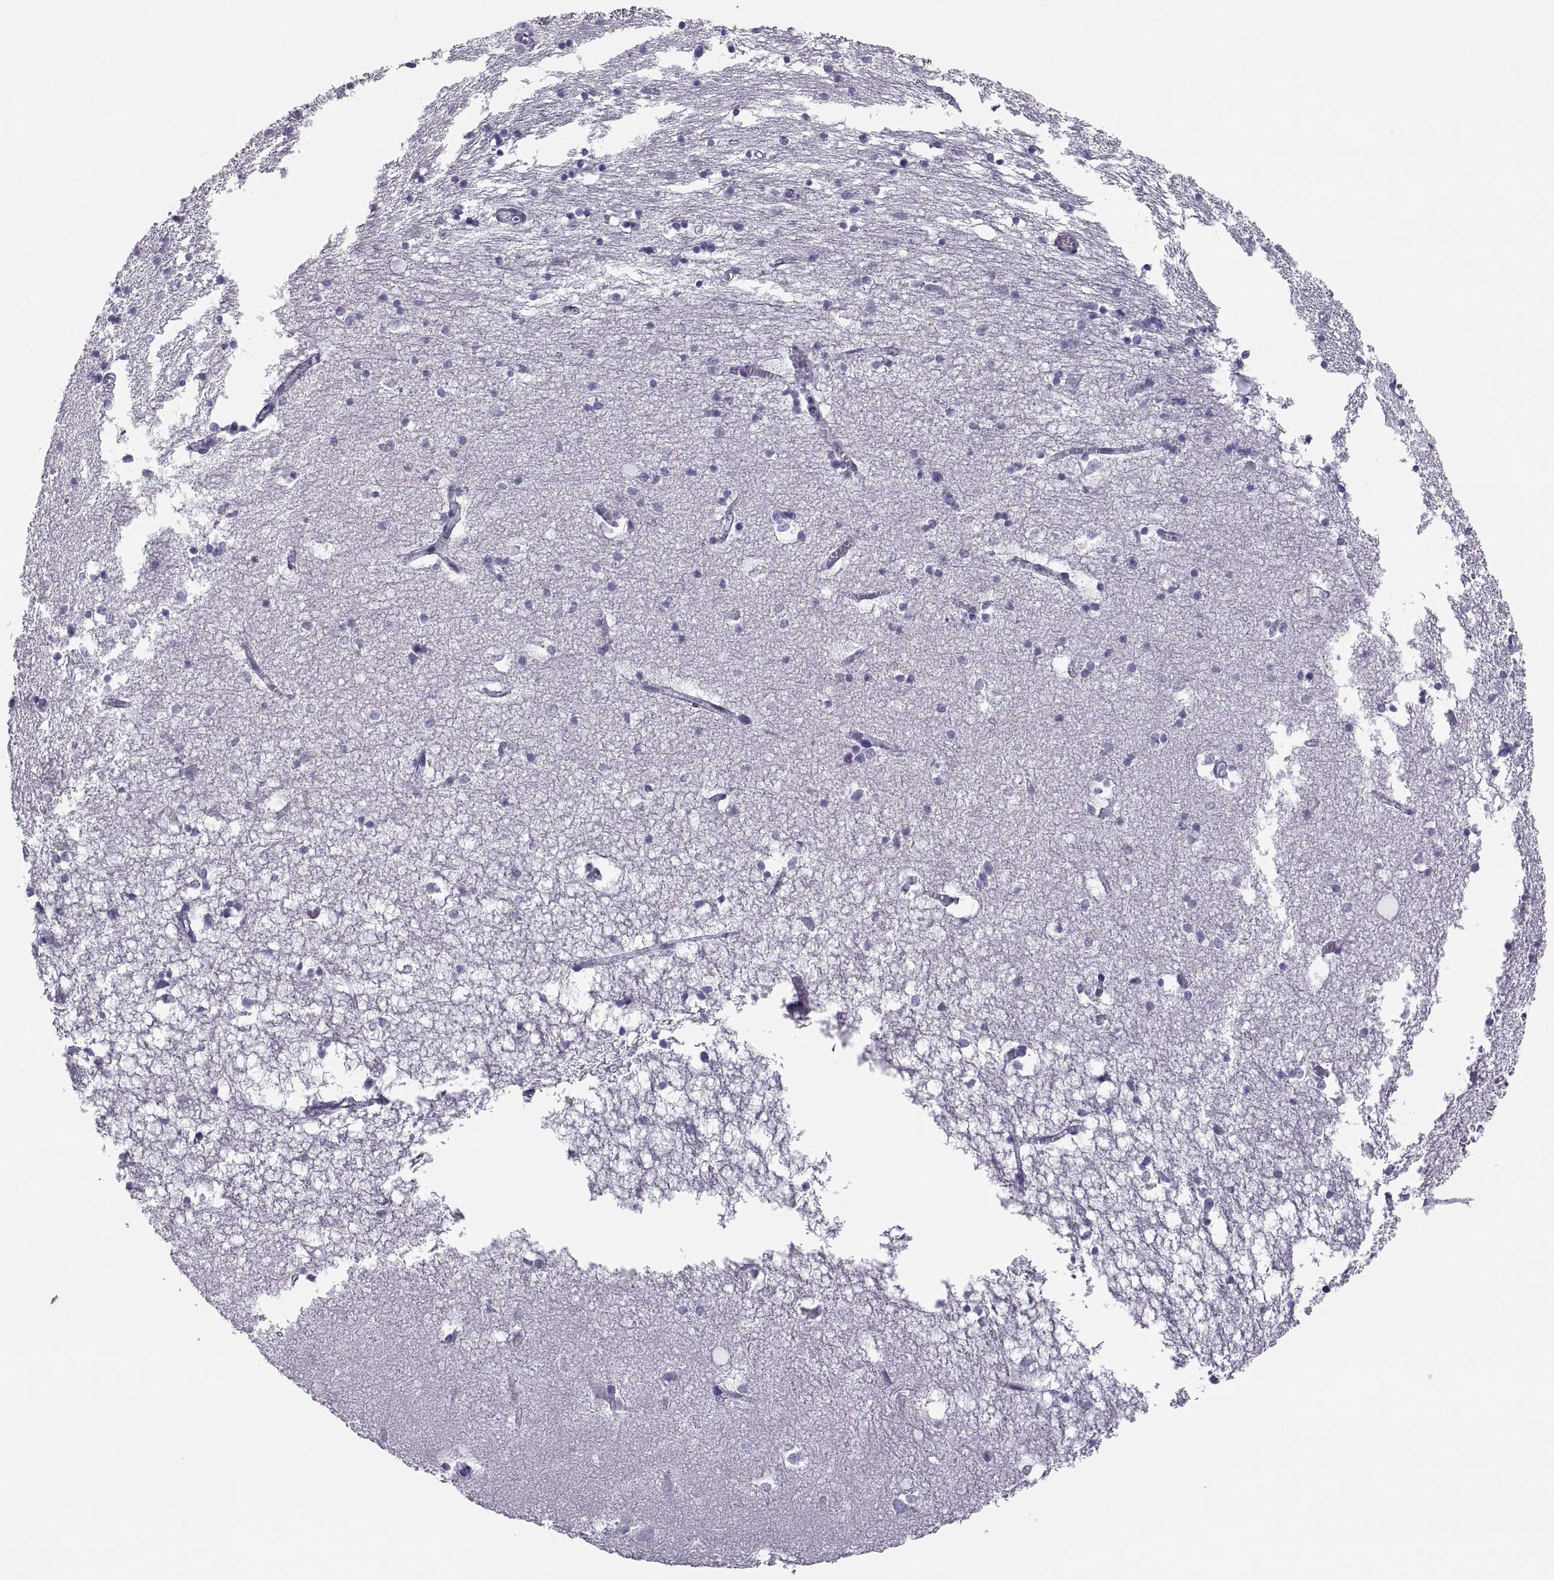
{"staining": {"intensity": "negative", "quantity": "none", "location": "none"}, "tissue": "hippocampus", "cell_type": "Glial cells", "image_type": "normal", "snomed": [{"axis": "morphology", "description": "Normal tissue, NOS"}, {"axis": "topography", "description": "Lateral ventricle wall"}, {"axis": "topography", "description": "Hippocampus"}], "caption": "A high-resolution micrograph shows IHC staining of benign hippocampus, which demonstrates no significant positivity in glial cells. The staining was performed using DAB (3,3'-diaminobenzidine) to visualize the protein expression in brown, while the nuclei were stained in blue with hematoxylin (Magnification: 20x).", "gene": "SEMG1", "patient": {"sex": "female", "age": 63}}